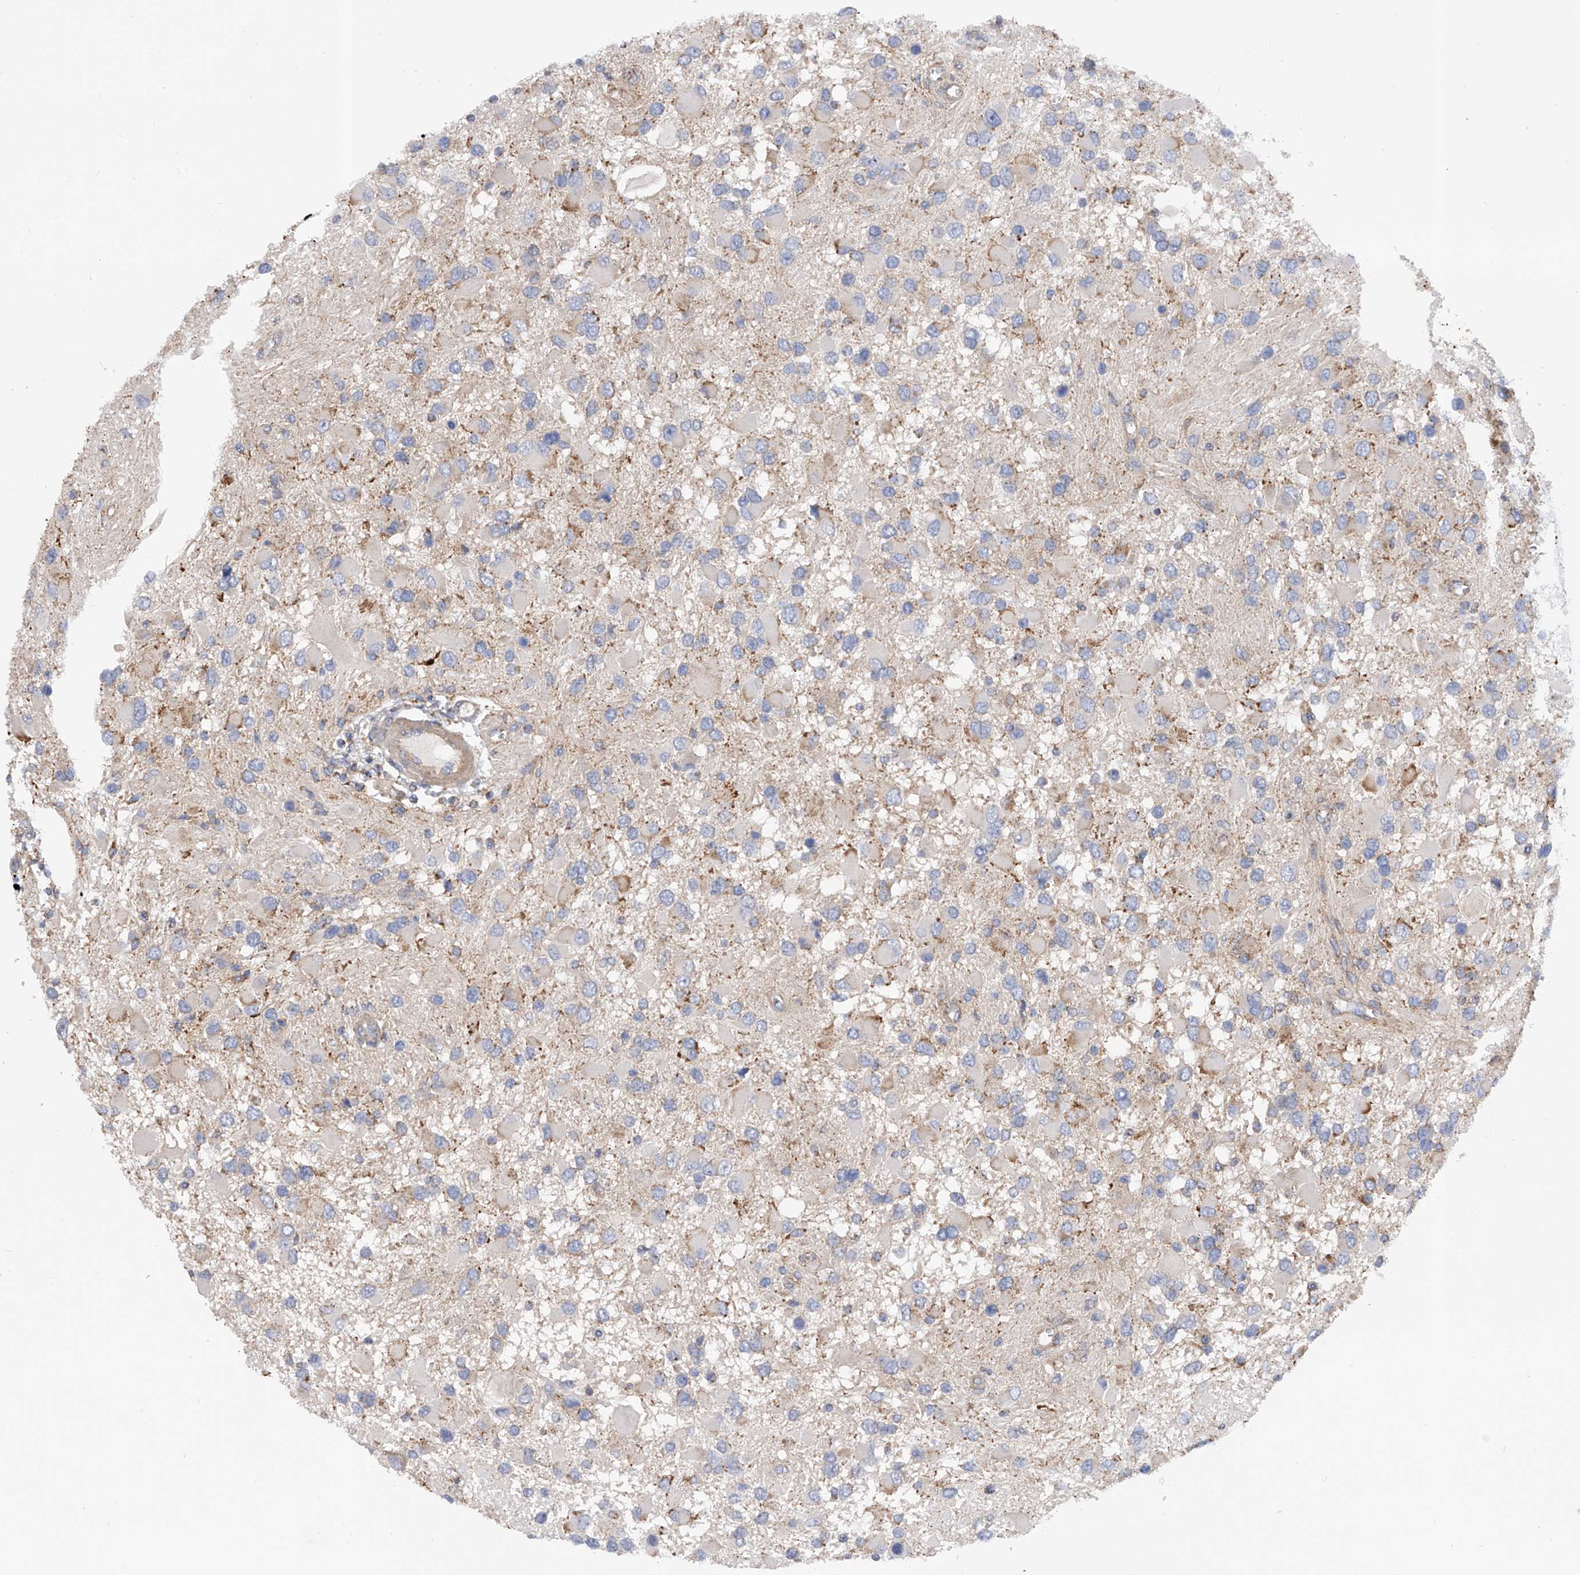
{"staining": {"intensity": "negative", "quantity": "none", "location": "none"}, "tissue": "glioma", "cell_type": "Tumor cells", "image_type": "cancer", "snomed": [{"axis": "morphology", "description": "Glioma, malignant, High grade"}, {"axis": "topography", "description": "Brain"}], "caption": "The immunohistochemistry histopathology image has no significant positivity in tumor cells of malignant glioma (high-grade) tissue.", "gene": "PDSS2", "patient": {"sex": "male", "age": 53}}